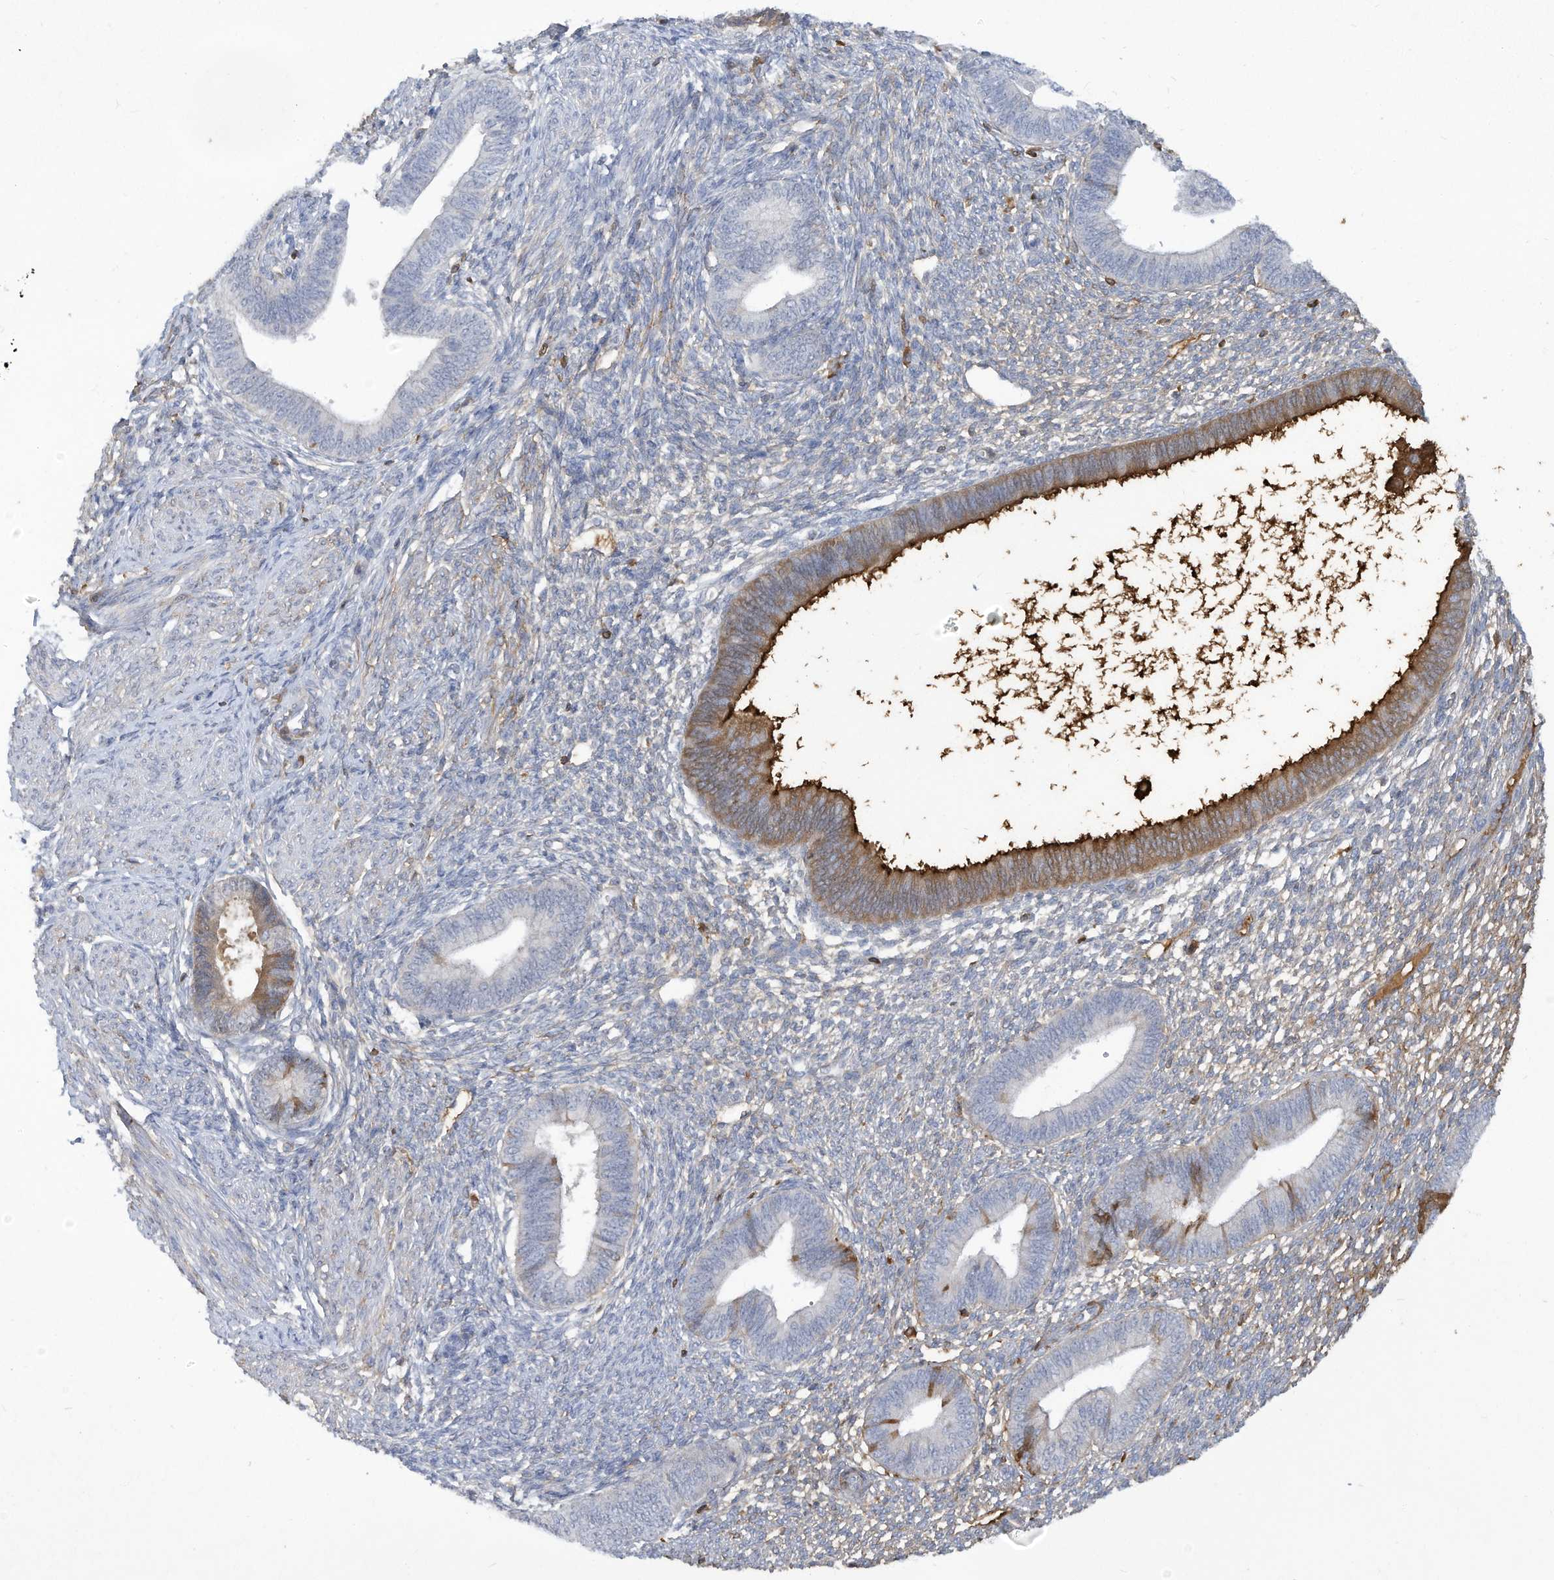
{"staining": {"intensity": "negative", "quantity": "none", "location": "none"}, "tissue": "endometrium", "cell_type": "Cells in endometrial stroma", "image_type": "normal", "snomed": [{"axis": "morphology", "description": "Normal tissue, NOS"}, {"axis": "topography", "description": "Endometrium"}], "caption": "Cells in endometrial stroma show no significant positivity in benign endometrium. Nuclei are stained in blue.", "gene": "HAS3", "patient": {"sex": "female", "age": 46}}